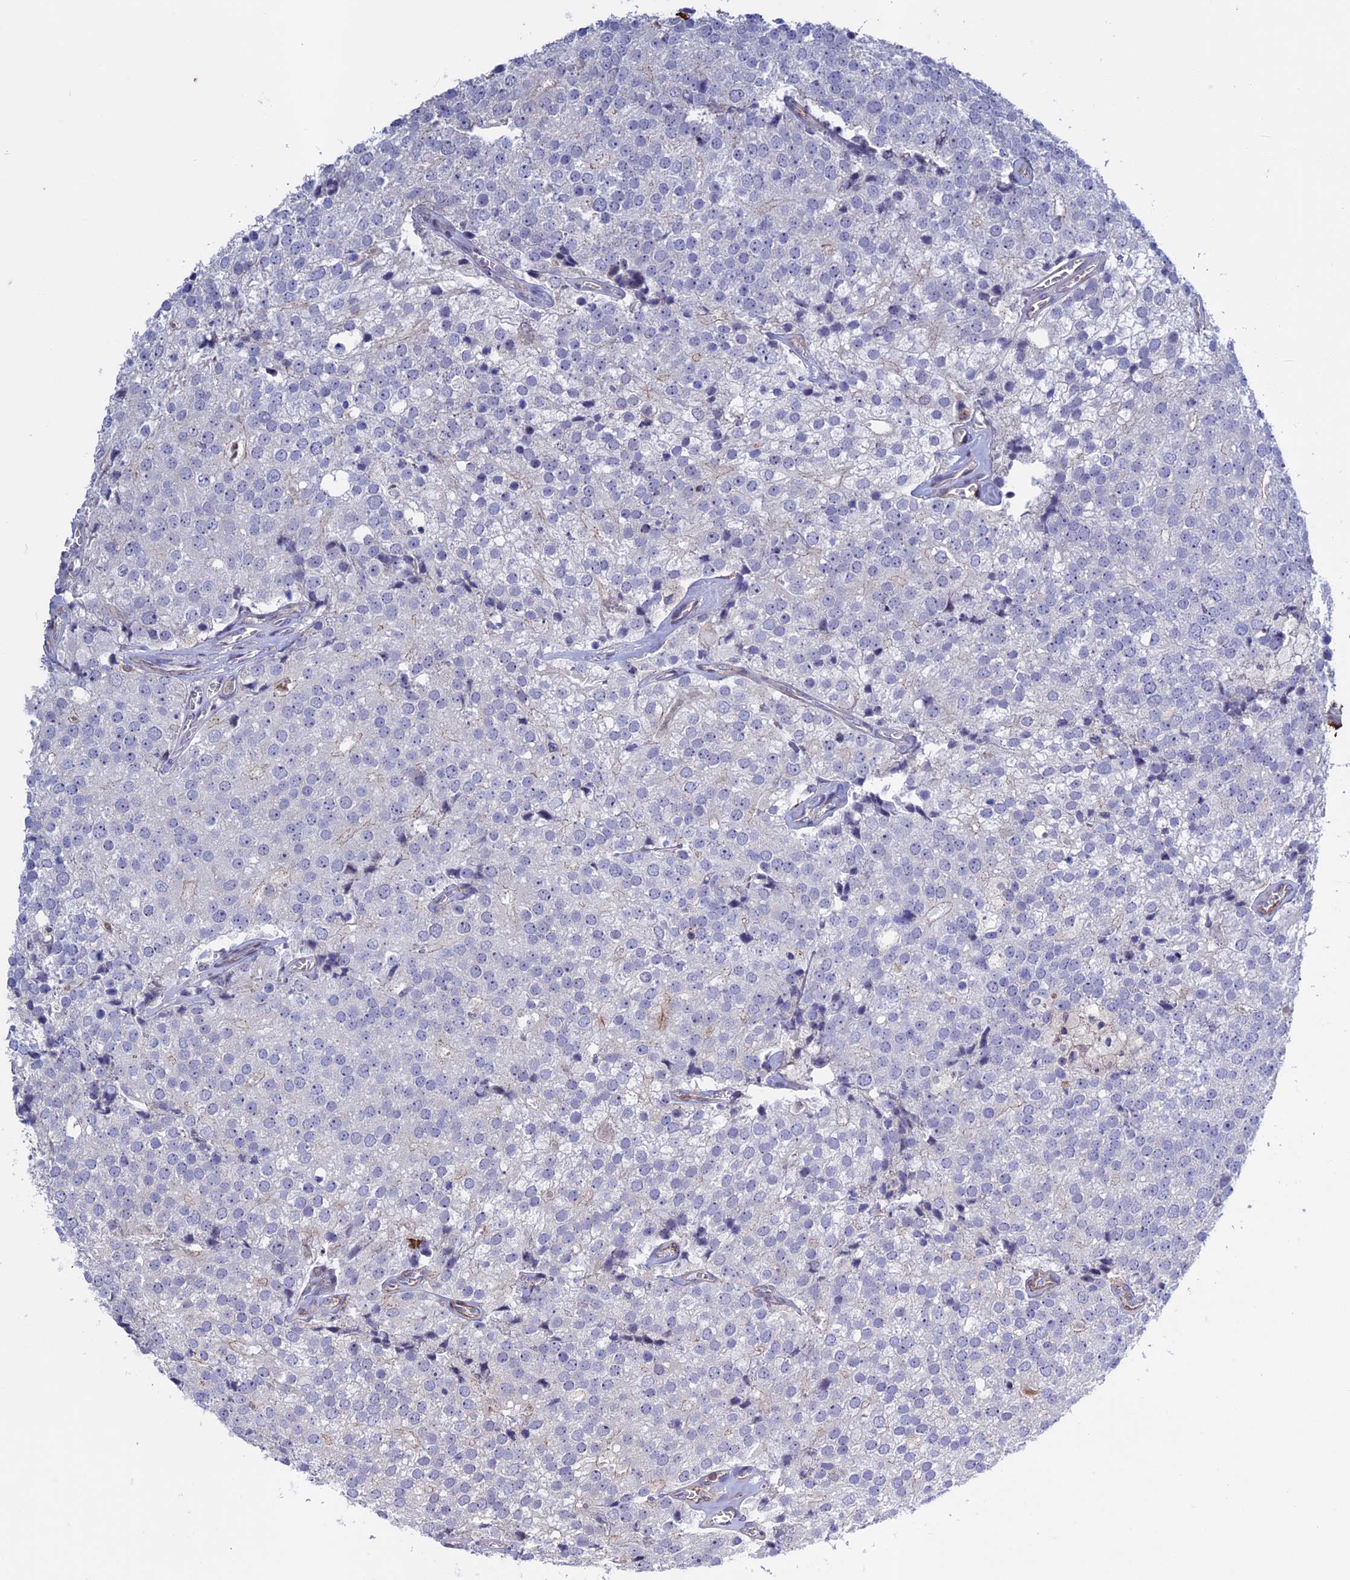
{"staining": {"intensity": "negative", "quantity": "none", "location": "none"}, "tissue": "prostate cancer", "cell_type": "Tumor cells", "image_type": "cancer", "snomed": [{"axis": "morphology", "description": "Adenocarcinoma, High grade"}, {"axis": "topography", "description": "Prostate"}], "caption": "Tumor cells are negative for protein expression in human prostate adenocarcinoma (high-grade).", "gene": "LYPD5", "patient": {"sex": "male", "age": 49}}